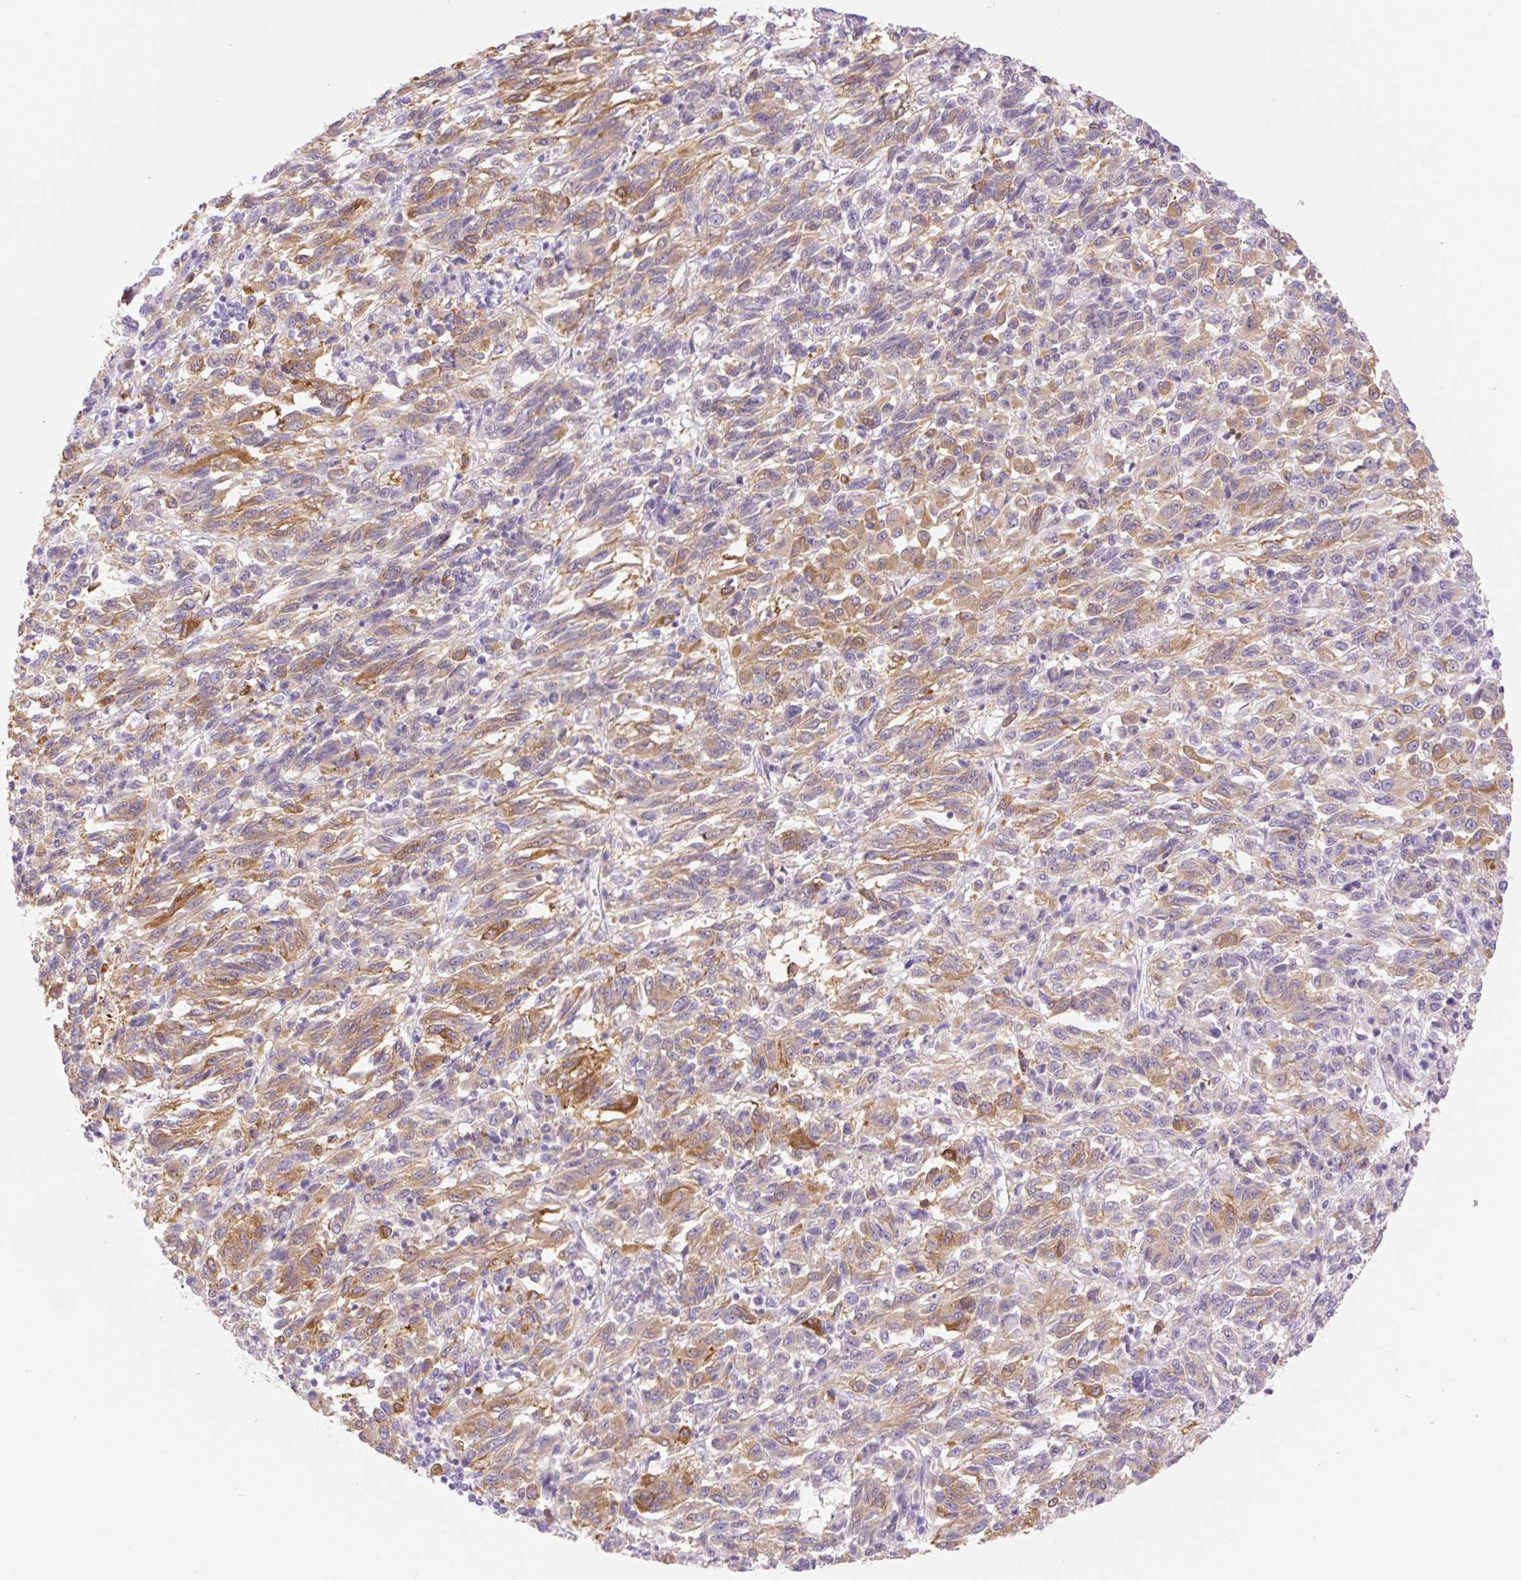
{"staining": {"intensity": "moderate", "quantity": ">75%", "location": "cytoplasmic/membranous"}, "tissue": "melanoma", "cell_type": "Tumor cells", "image_type": "cancer", "snomed": [{"axis": "morphology", "description": "Malignant melanoma, Metastatic site"}, {"axis": "topography", "description": "Lung"}], "caption": "Protein staining demonstrates moderate cytoplasmic/membranous expression in approximately >75% of tumor cells in malignant melanoma (metastatic site).", "gene": "DENND5A", "patient": {"sex": "male", "age": 64}}